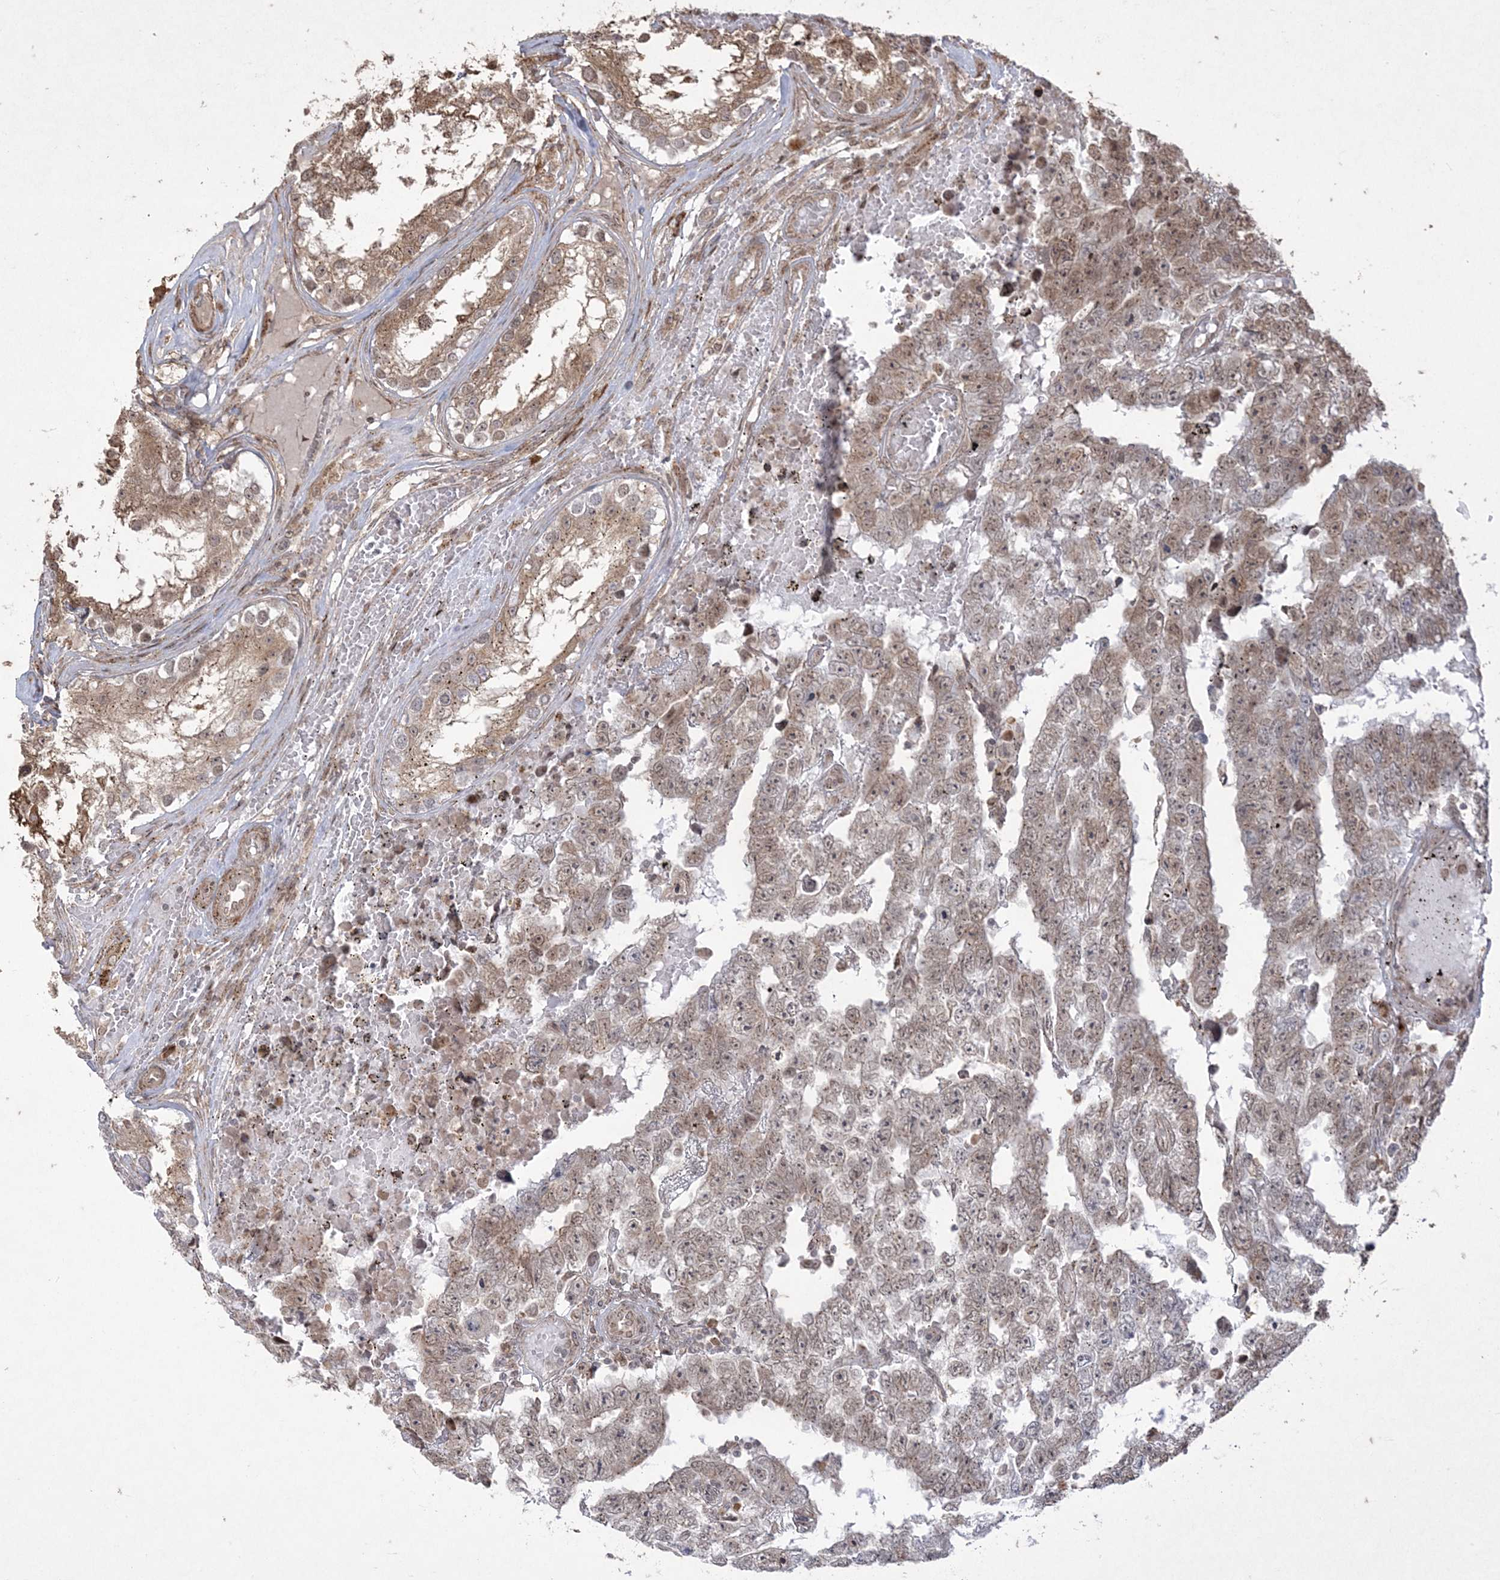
{"staining": {"intensity": "weak", "quantity": ">75%", "location": "nuclear"}, "tissue": "testis cancer", "cell_type": "Tumor cells", "image_type": "cancer", "snomed": [{"axis": "morphology", "description": "Carcinoma, Embryonal, NOS"}, {"axis": "topography", "description": "Testis"}], "caption": "A photomicrograph of human testis embryonal carcinoma stained for a protein demonstrates weak nuclear brown staining in tumor cells.", "gene": "RRAS", "patient": {"sex": "male", "age": 25}}